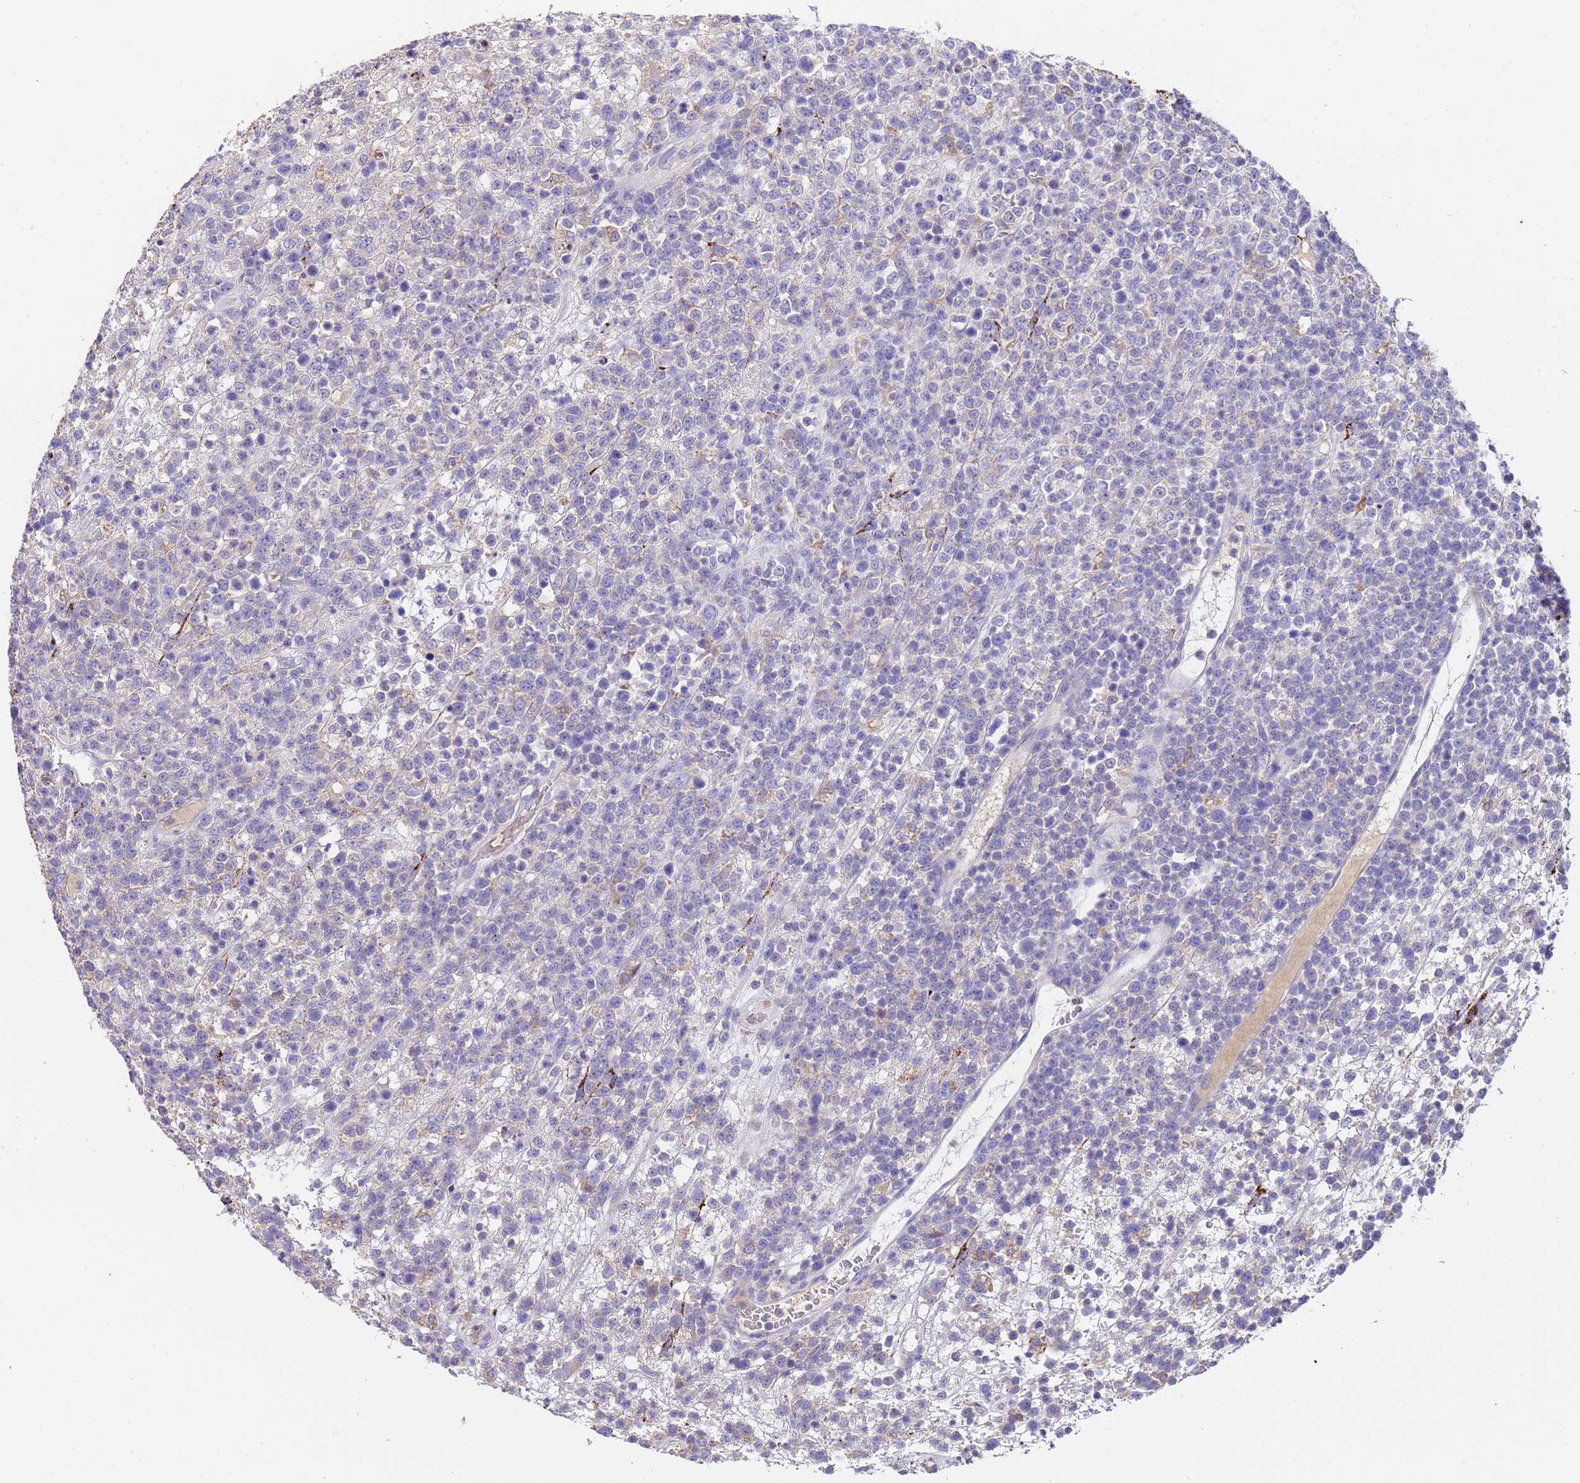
{"staining": {"intensity": "negative", "quantity": "none", "location": "none"}, "tissue": "lymphoma", "cell_type": "Tumor cells", "image_type": "cancer", "snomed": [{"axis": "morphology", "description": "Malignant lymphoma, non-Hodgkin's type, High grade"}, {"axis": "topography", "description": "Colon"}], "caption": "The histopathology image exhibits no staining of tumor cells in malignant lymphoma, non-Hodgkin's type (high-grade).", "gene": "SLC24A3", "patient": {"sex": "female", "age": 53}}